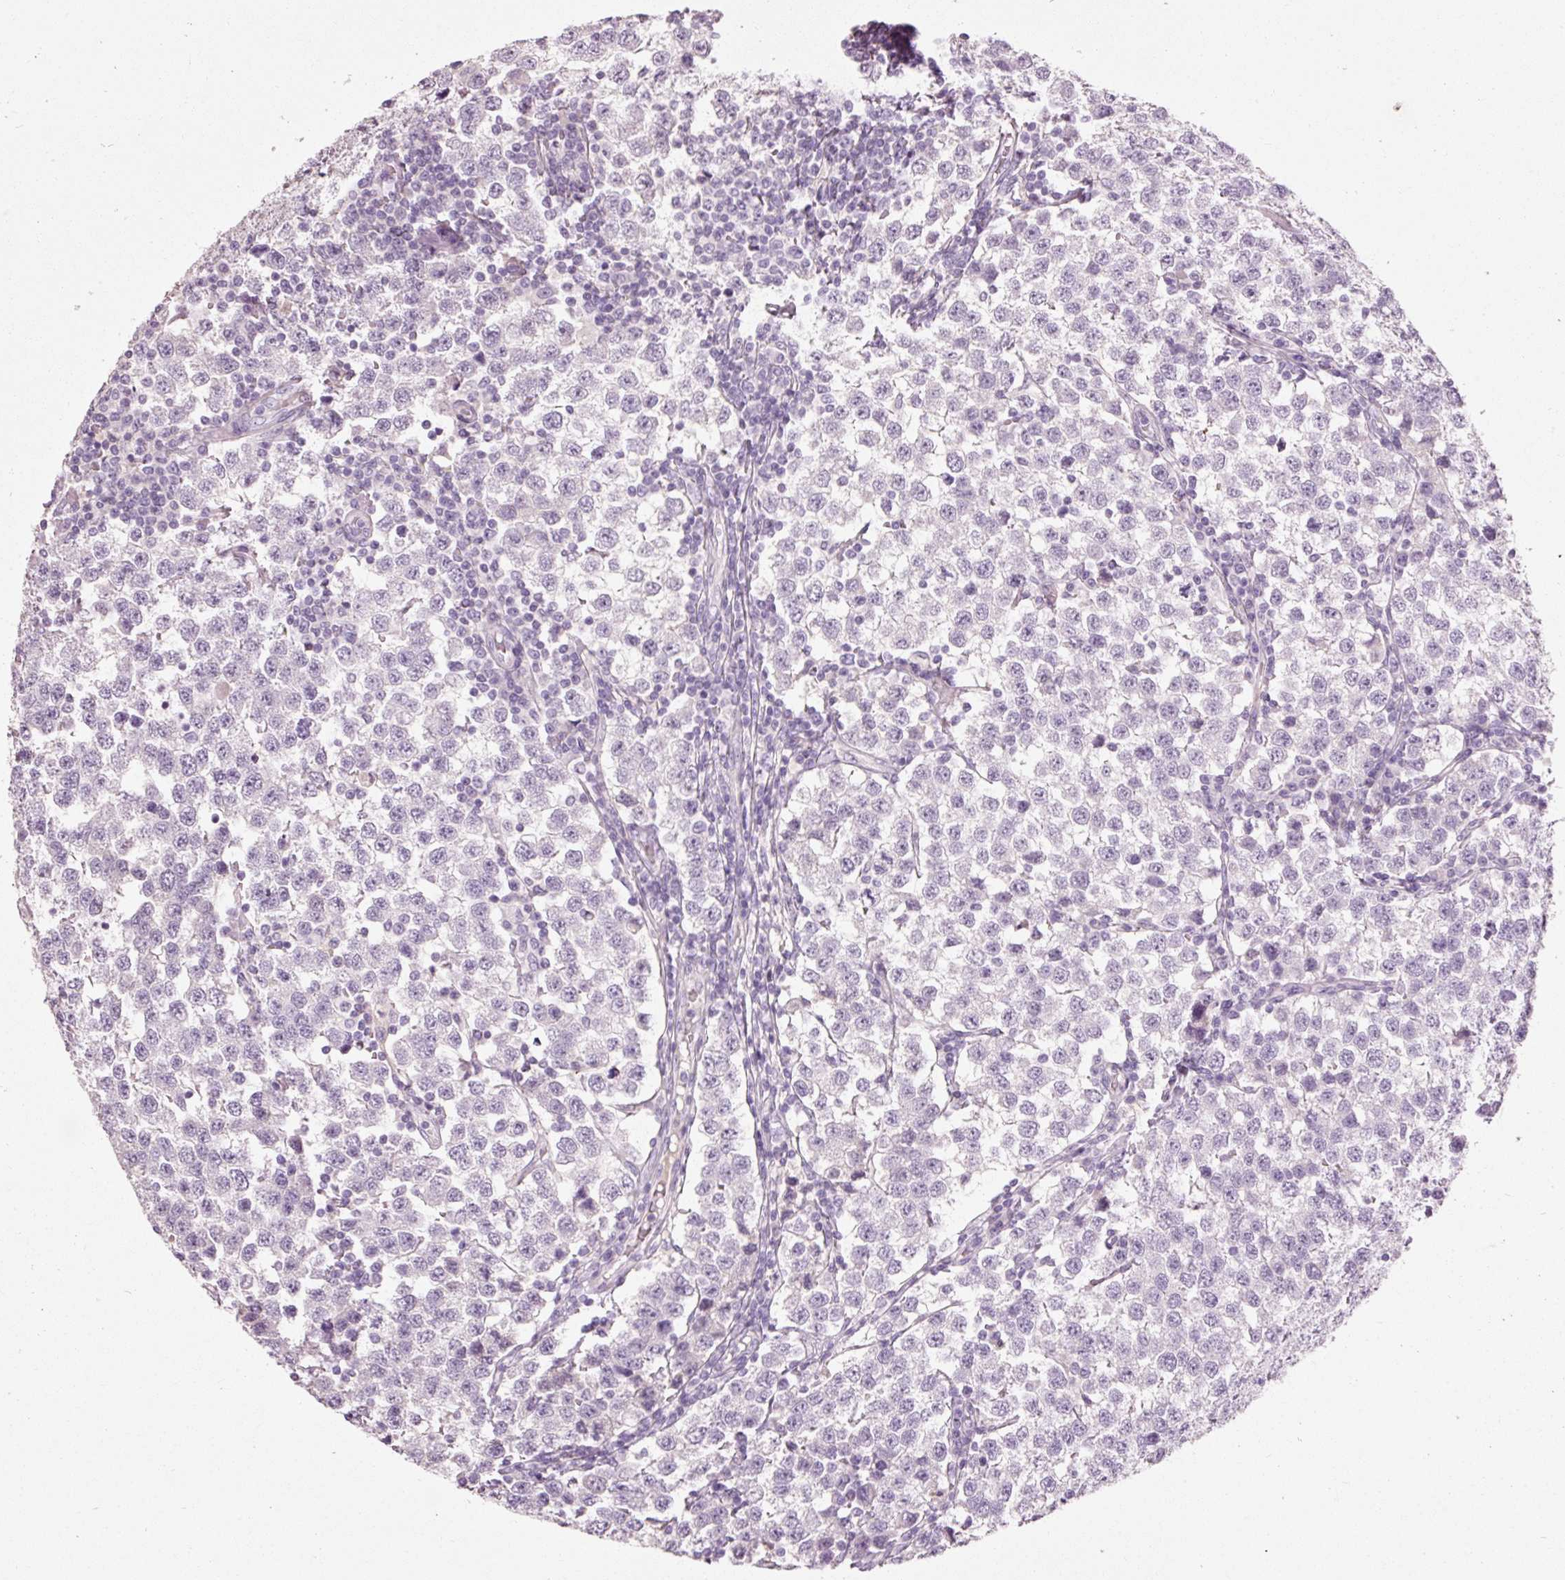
{"staining": {"intensity": "negative", "quantity": "none", "location": "none"}, "tissue": "testis cancer", "cell_type": "Tumor cells", "image_type": "cancer", "snomed": [{"axis": "morphology", "description": "Seminoma, NOS"}, {"axis": "topography", "description": "Testis"}], "caption": "Photomicrograph shows no significant protein staining in tumor cells of seminoma (testis).", "gene": "MUC5AC", "patient": {"sex": "male", "age": 34}}